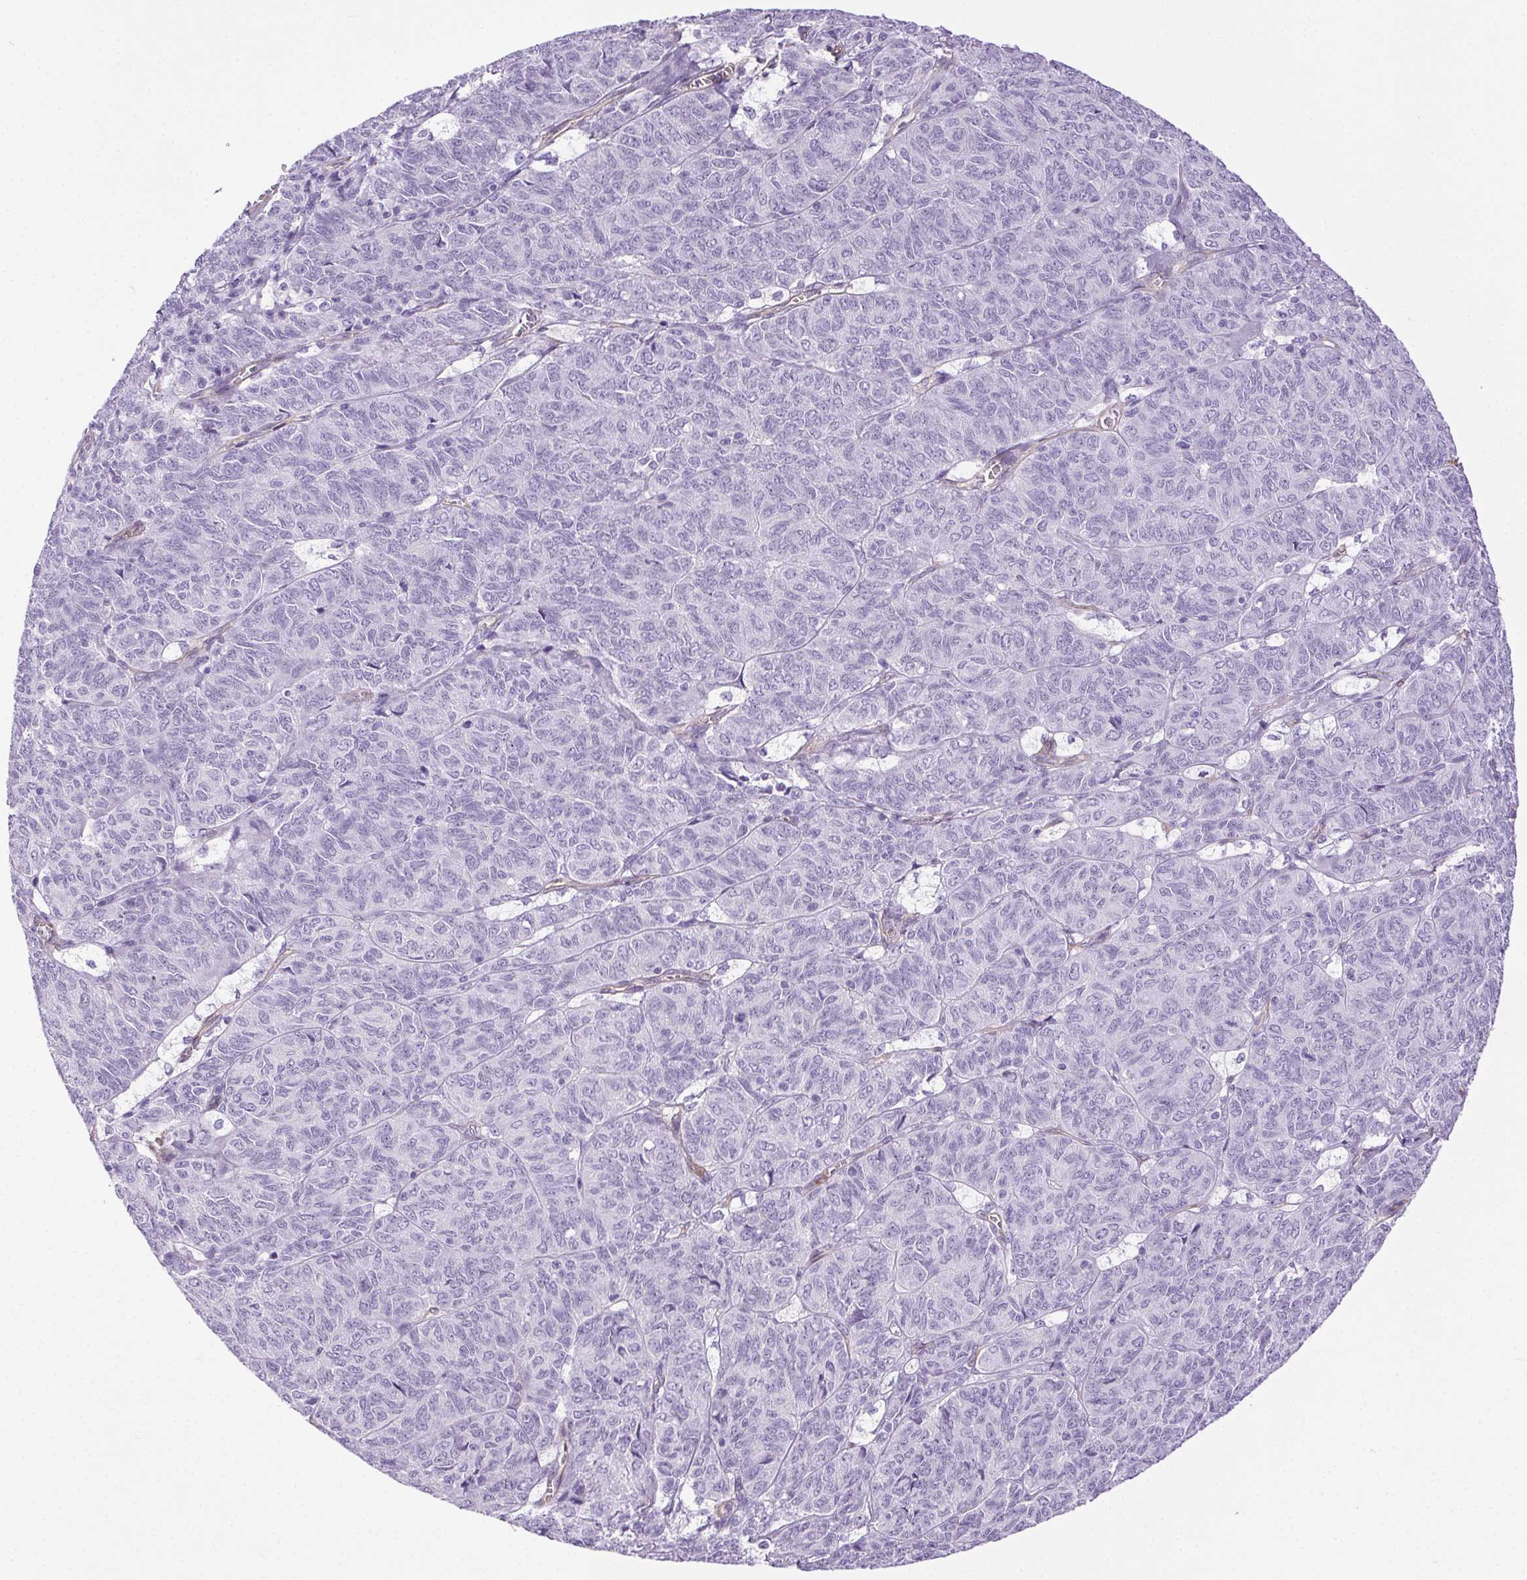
{"staining": {"intensity": "negative", "quantity": "none", "location": "none"}, "tissue": "ovarian cancer", "cell_type": "Tumor cells", "image_type": "cancer", "snomed": [{"axis": "morphology", "description": "Carcinoma, endometroid"}, {"axis": "topography", "description": "Ovary"}], "caption": "This is an immunohistochemistry micrograph of human ovarian endometroid carcinoma. There is no positivity in tumor cells.", "gene": "SHCBP1L", "patient": {"sex": "female", "age": 80}}